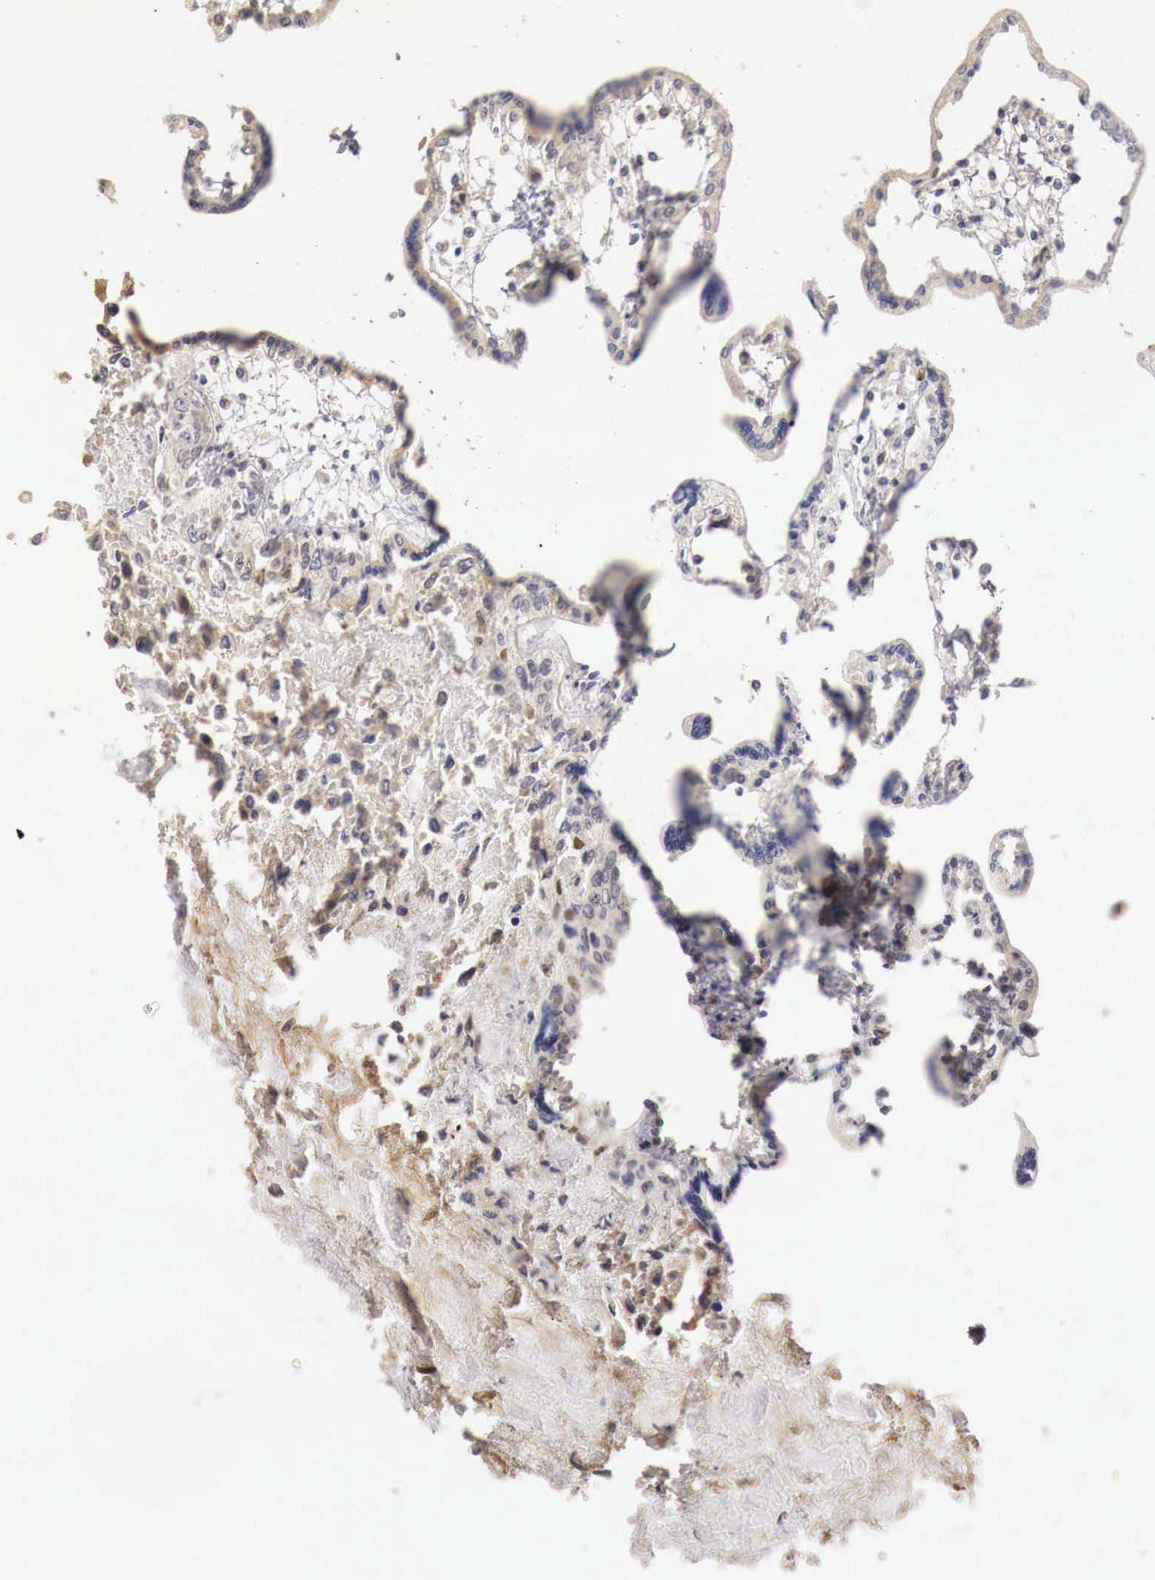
{"staining": {"intensity": "weak", "quantity": "25%-75%", "location": "cytoplasmic/membranous"}, "tissue": "placenta", "cell_type": "Decidual cells", "image_type": "normal", "snomed": [{"axis": "morphology", "description": "Normal tissue, NOS"}, {"axis": "topography", "description": "Placenta"}], "caption": "Protein expression analysis of unremarkable human placenta reveals weak cytoplasmic/membranous positivity in about 25%-75% of decidual cells.", "gene": "KHDRBS2", "patient": {"sex": "female", "age": 31}}